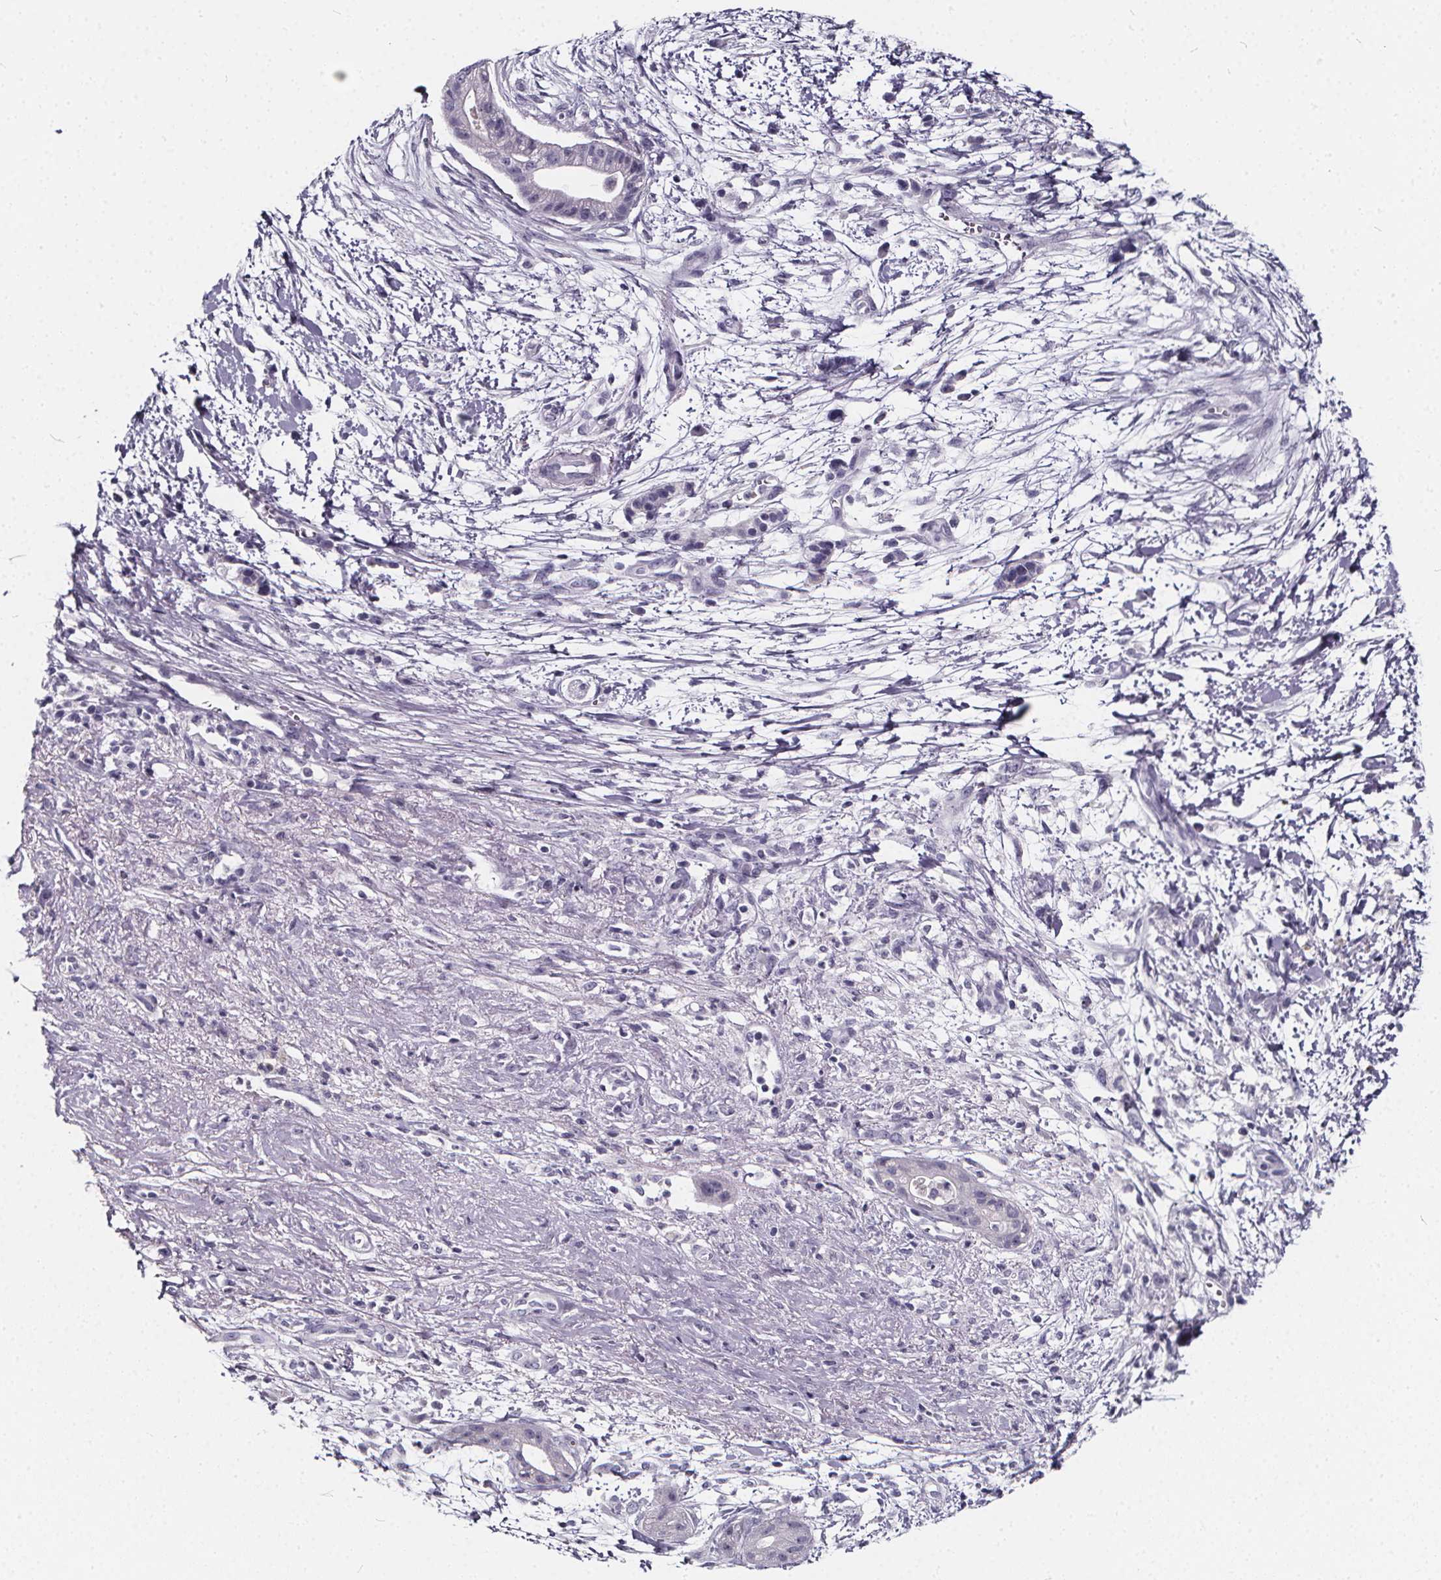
{"staining": {"intensity": "negative", "quantity": "none", "location": "none"}, "tissue": "pancreatic cancer", "cell_type": "Tumor cells", "image_type": "cancer", "snomed": [{"axis": "morphology", "description": "Normal tissue, NOS"}, {"axis": "morphology", "description": "Adenocarcinoma, NOS"}, {"axis": "topography", "description": "Lymph node"}, {"axis": "topography", "description": "Pancreas"}], "caption": "The image displays no staining of tumor cells in adenocarcinoma (pancreatic).", "gene": "SPEF2", "patient": {"sex": "female", "age": 58}}